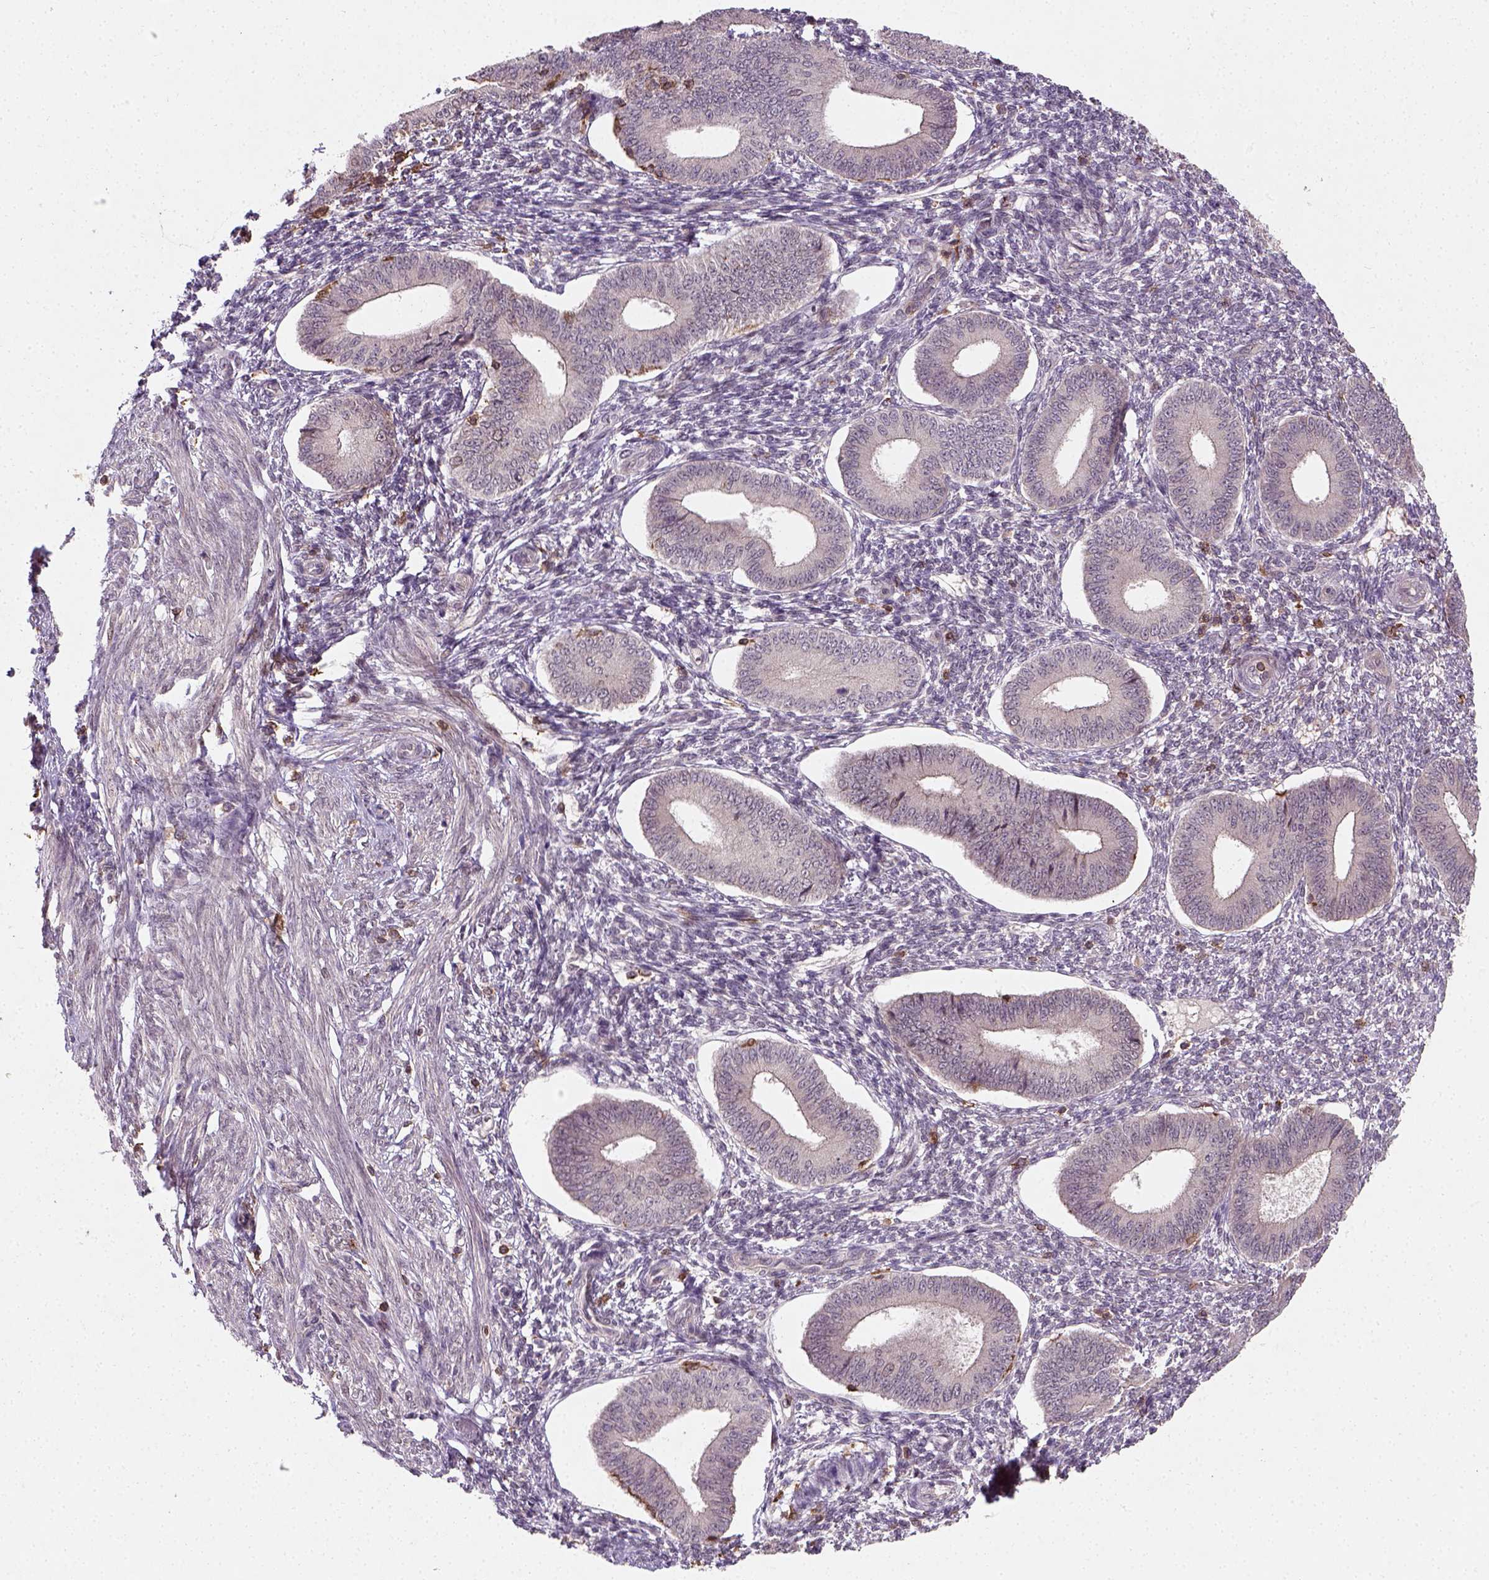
{"staining": {"intensity": "negative", "quantity": "none", "location": "none"}, "tissue": "endometrium", "cell_type": "Cells in endometrial stroma", "image_type": "normal", "snomed": [{"axis": "morphology", "description": "Normal tissue, NOS"}, {"axis": "topography", "description": "Endometrium"}], "caption": "Cells in endometrial stroma show no significant expression in unremarkable endometrium. (DAB immunohistochemistry (IHC) with hematoxylin counter stain).", "gene": "CAMKK1", "patient": {"sex": "female", "age": 42}}